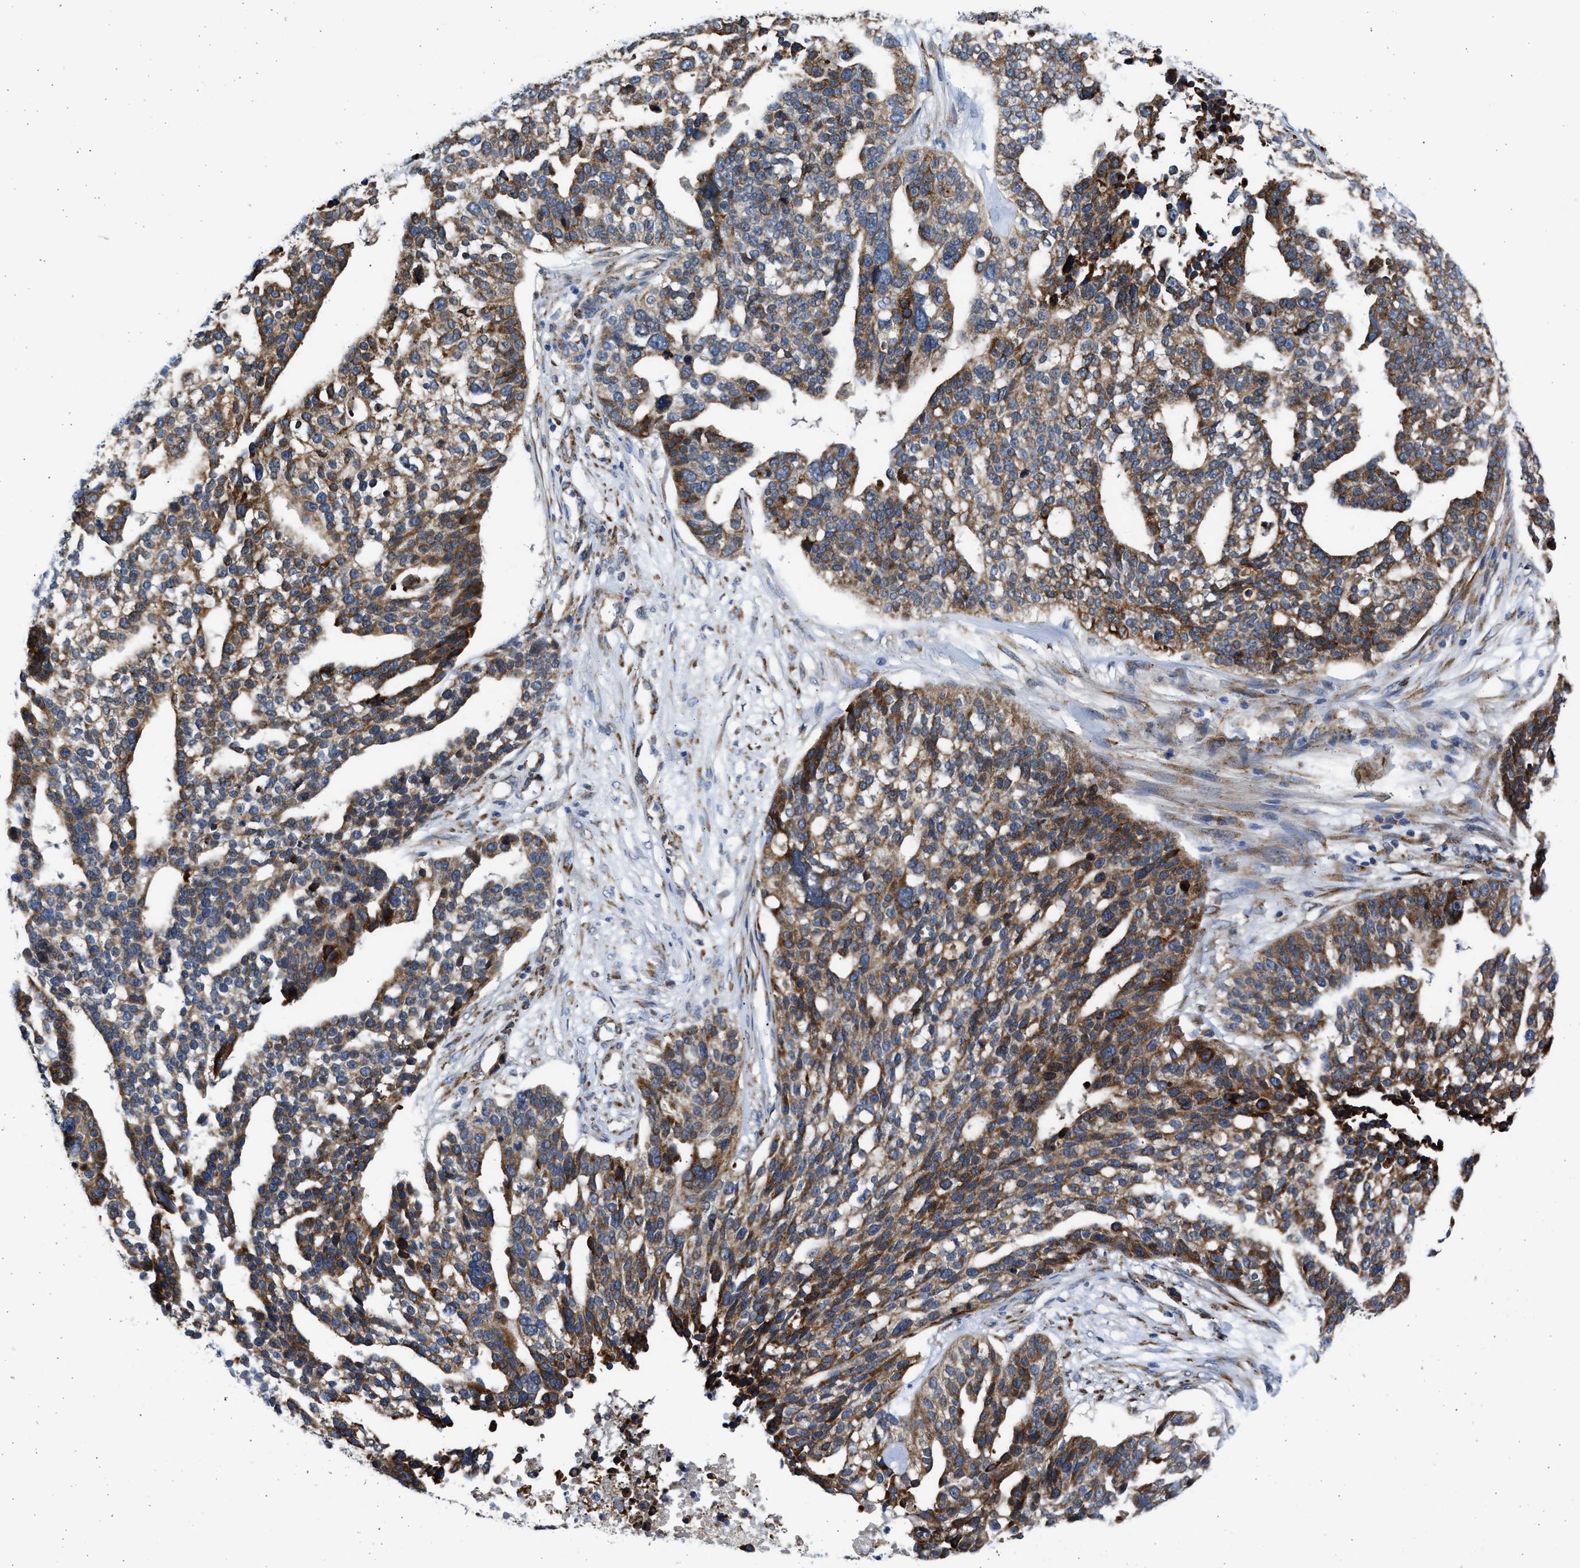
{"staining": {"intensity": "moderate", "quantity": "25%-75%", "location": "cytoplasmic/membranous"}, "tissue": "ovarian cancer", "cell_type": "Tumor cells", "image_type": "cancer", "snomed": [{"axis": "morphology", "description": "Cystadenocarcinoma, serous, NOS"}, {"axis": "topography", "description": "Ovary"}], "caption": "Protein expression by IHC demonstrates moderate cytoplasmic/membranous staining in about 25%-75% of tumor cells in serous cystadenocarcinoma (ovarian).", "gene": "PLD2", "patient": {"sex": "female", "age": 59}}